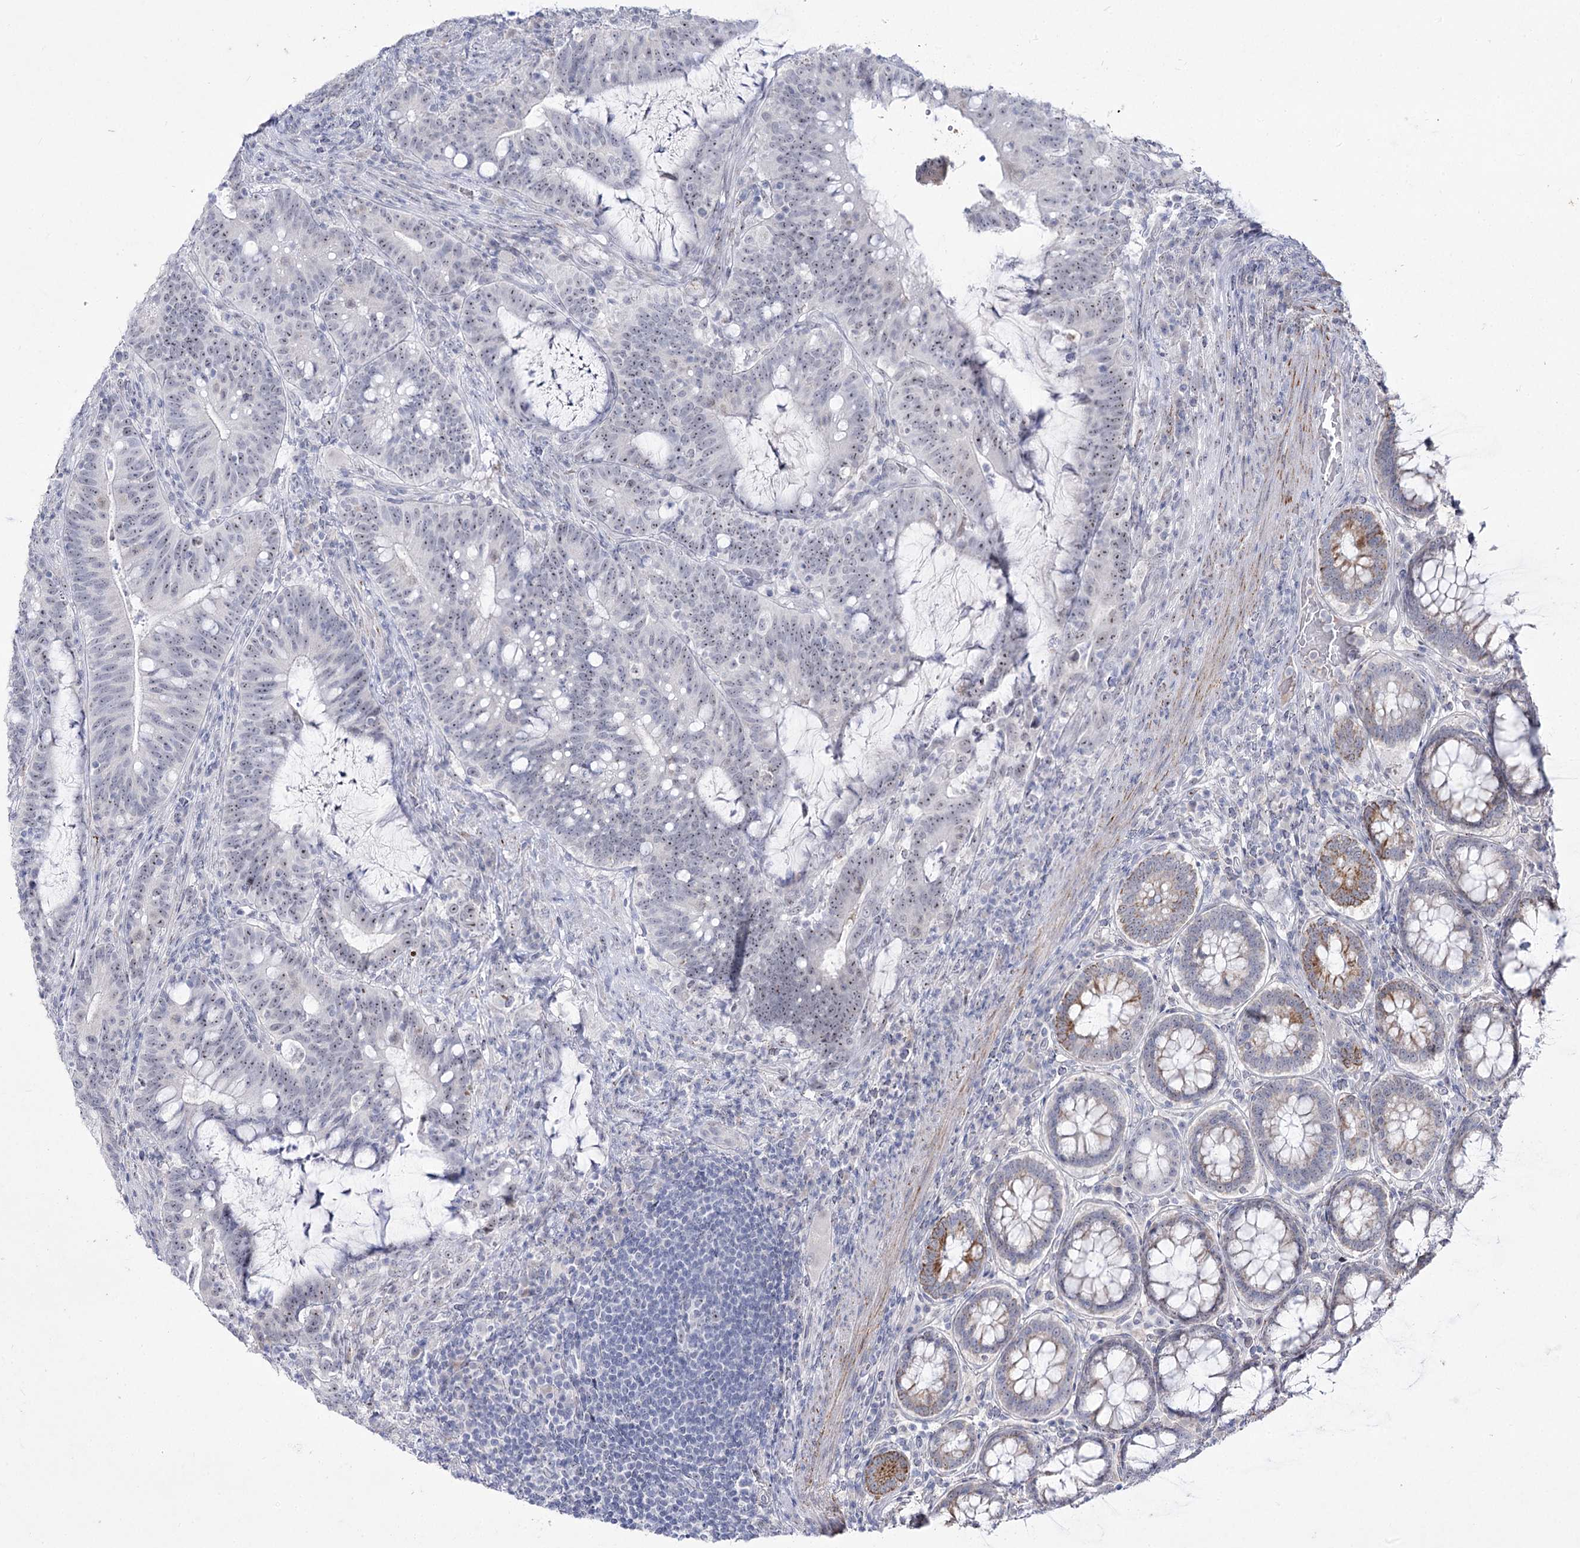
{"staining": {"intensity": "negative", "quantity": "none", "location": "none"}, "tissue": "colorectal cancer", "cell_type": "Tumor cells", "image_type": "cancer", "snomed": [{"axis": "morphology", "description": "Adenocarcinoma, NOS"}, {"axis": "topography", "description": "Colon"}], "caption": "There is no significant expression in tumor cells of colorectal cancer (adenocarcinoma).", "gene": "DDX50", "patient": {"sex": "female", "age": 66}}